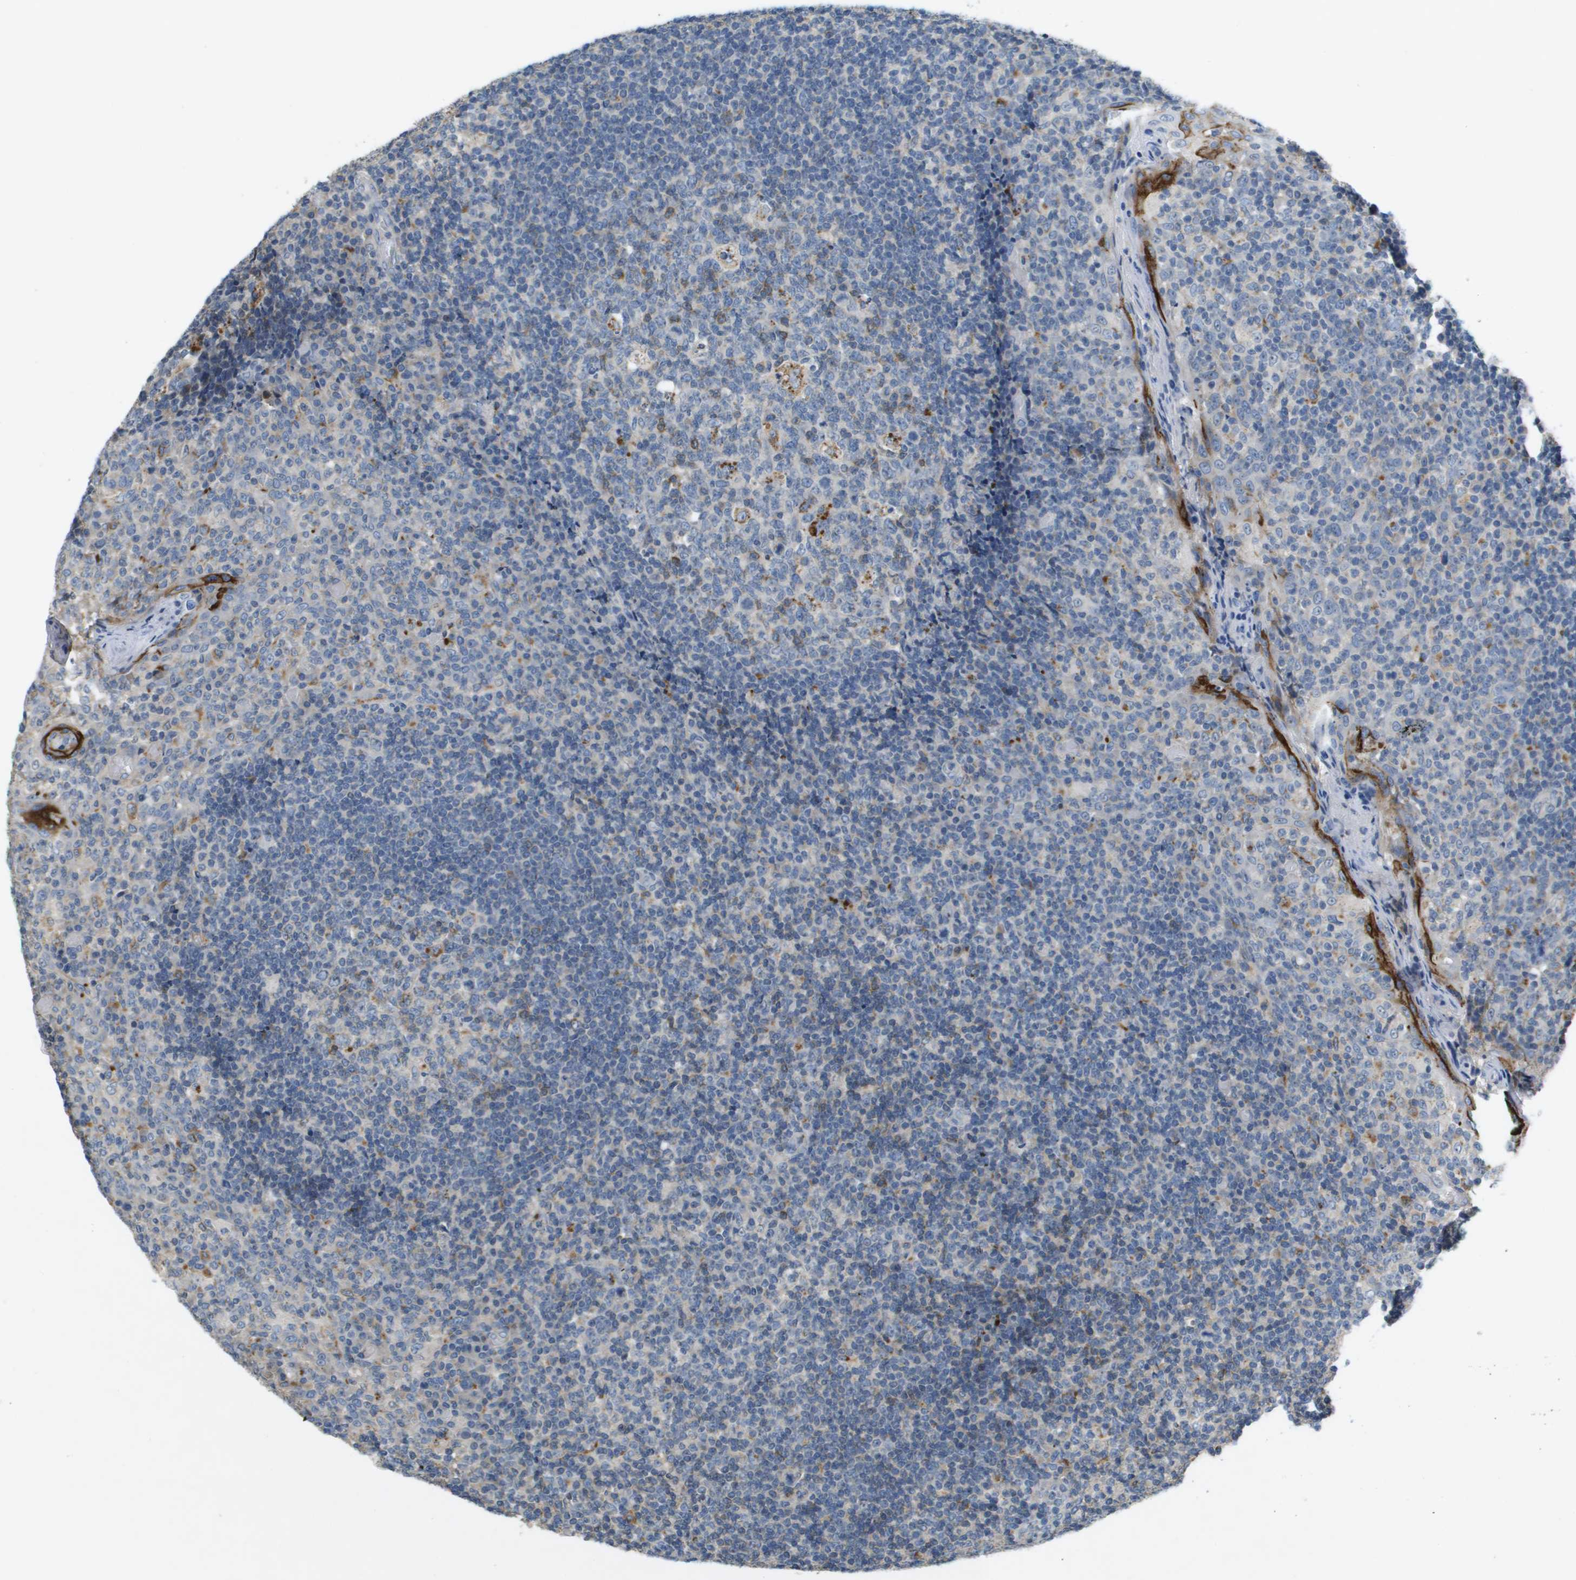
{"staining": {"intensity": "moderate", "quantity": "<25%", "location": "cytoplasmic/membranous"}, "tissue": "tonsil", "cell_type": "Germinal center cells", "image_type": "normal", "snomed": [{"axis": "morphology", "description": "Normal tissue, NOS"}, {"axis": "topography", "description": "Tonsil"}], "caption": "A histopathology image showing moderate cytoplasmic/membranous expression in approximately <25% of germinal center cells in benign tonsil, as visualized by brown immunohistochemical staining.", "gene": "B3GNT5", "patient": {"sex": "female", "age": 19}}